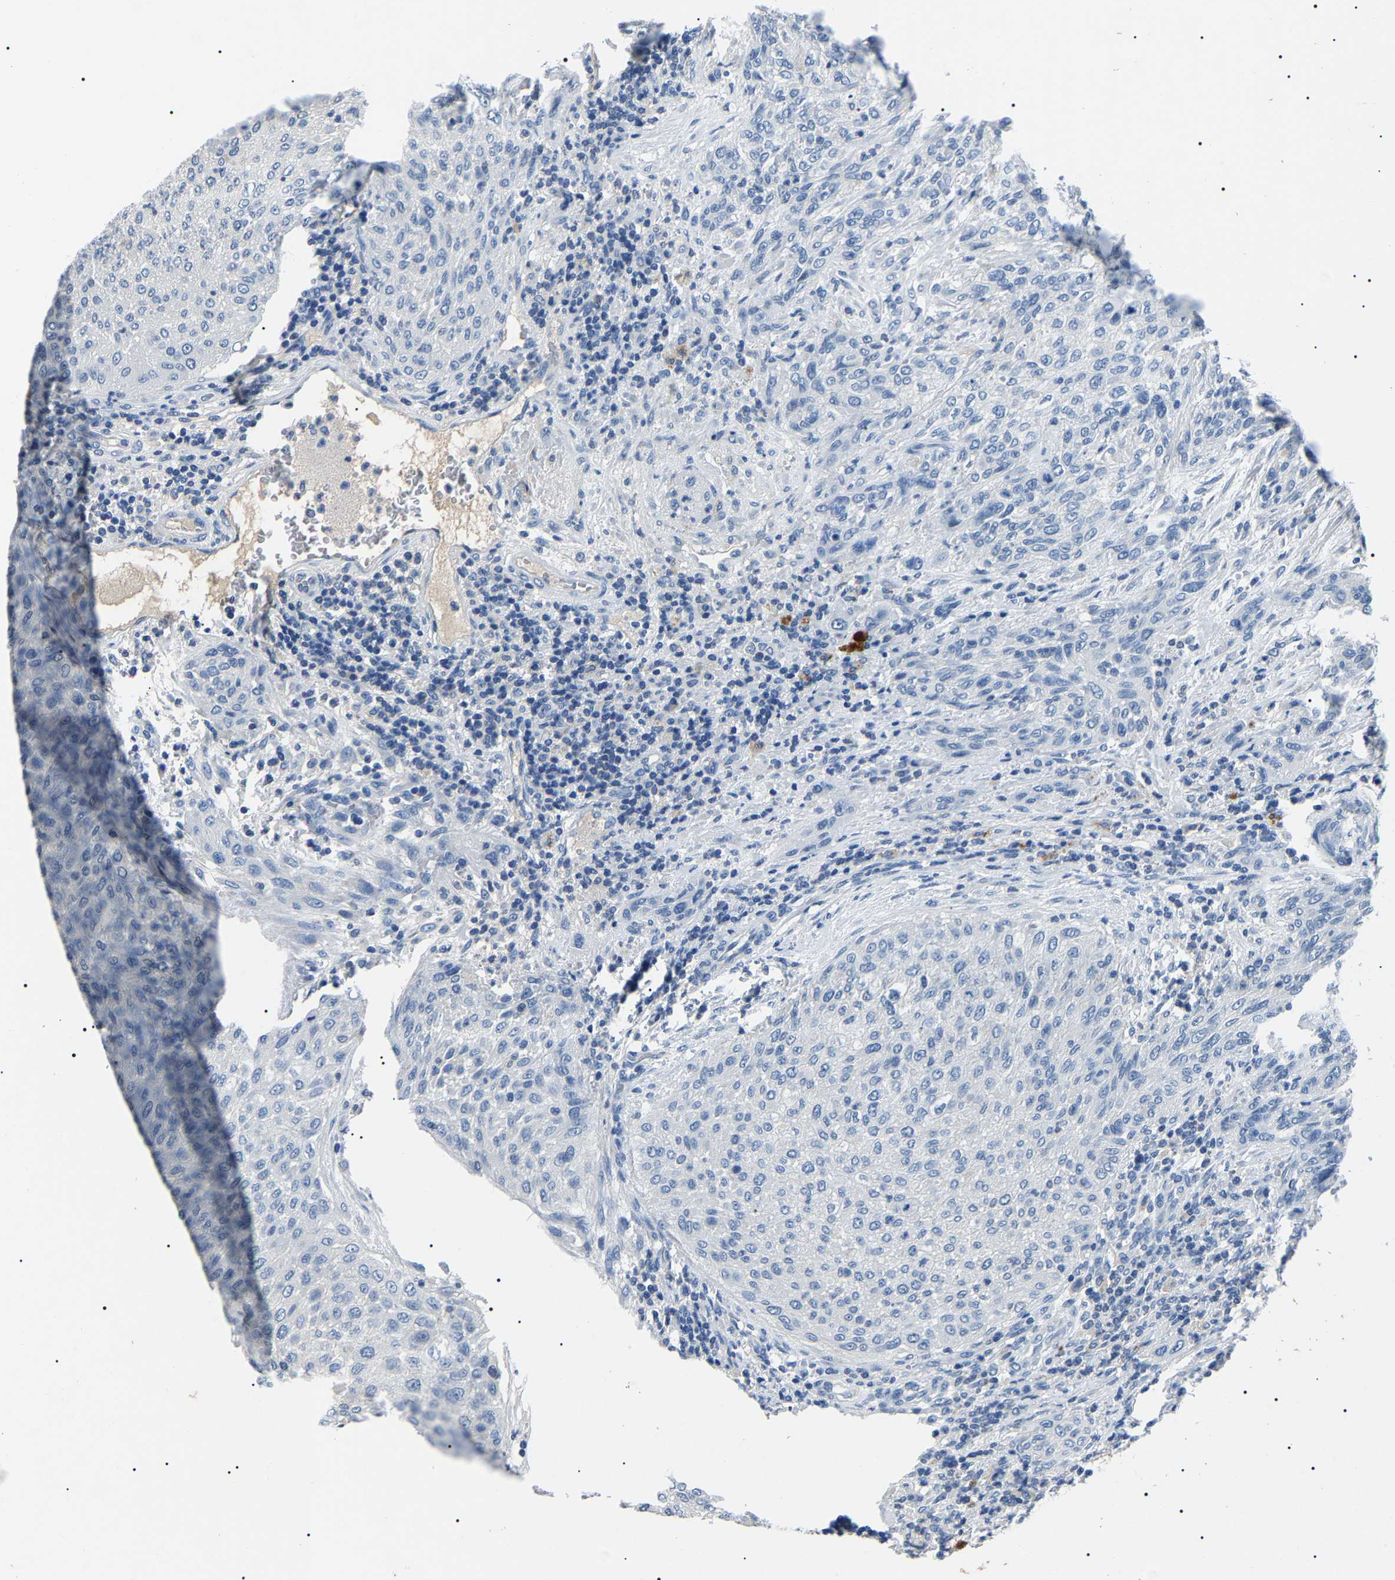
{"staining": {"intensity": "negative", "quantity": "none", "location": "none"}, "tissue": "urothelial cancer", "cell_type": "Tumor cells", "image_type": "cancer", "snomed": [{"axis": "morphology", "description": "Urothelial carcinoma, Low grade"}, {"axis": "morphology", "description": "Urothelial carcinoma, High grade"}, {"axis": "topography", "description": "Urinary bladder"}], "caption": "A photomicrograph of human low-grade urothelial carcinoma is negative for staining in tumor cells.", "gene": "KLK15", "patient": {"sex": "male", "age": 35}}